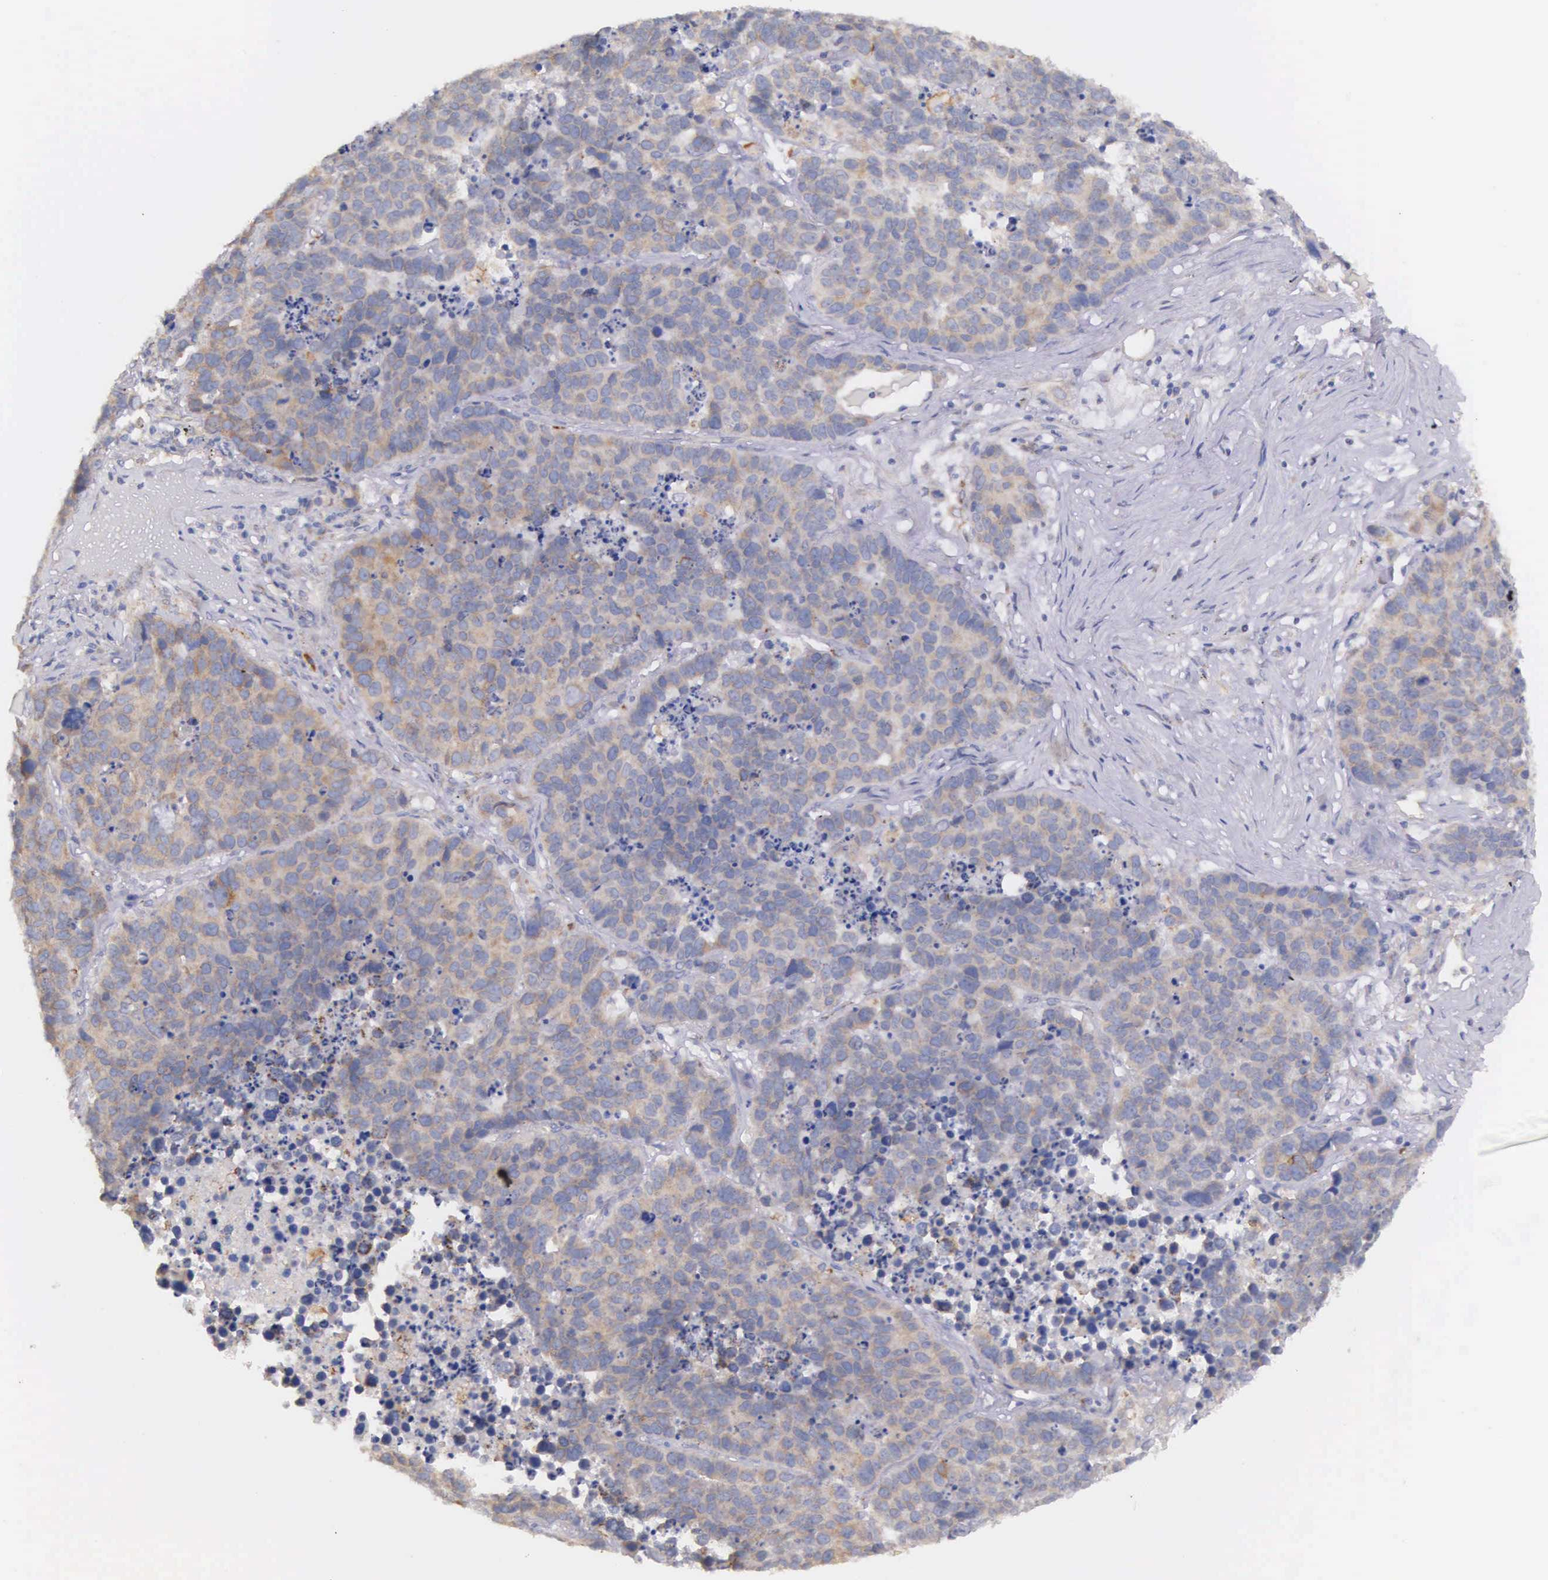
{"staining": {"intensity": "weak", "quantity": ">75%", "location": "cytoplasmic/membranous"}, "tissue": "lung cancer", "cell_type": "Tumor cells", "image_type": "cancer", "snomed": [{"axis": "morphology", "description": "Carcinoid, malignant, NOS"}, {"axis": "topography", "description": "Lung"}], "caption": "Carcinoid (malignant) (lung) stained with IHC demonstrates weak cytoplasmic/membranous expression in about >75% of tumor cells. (DAB (3,3'-diaminobenzidine) IHC with brightfield microscopy, high magnification).", "gene": "NSDHL", "patient": {"sex": "male", "age": 60}}